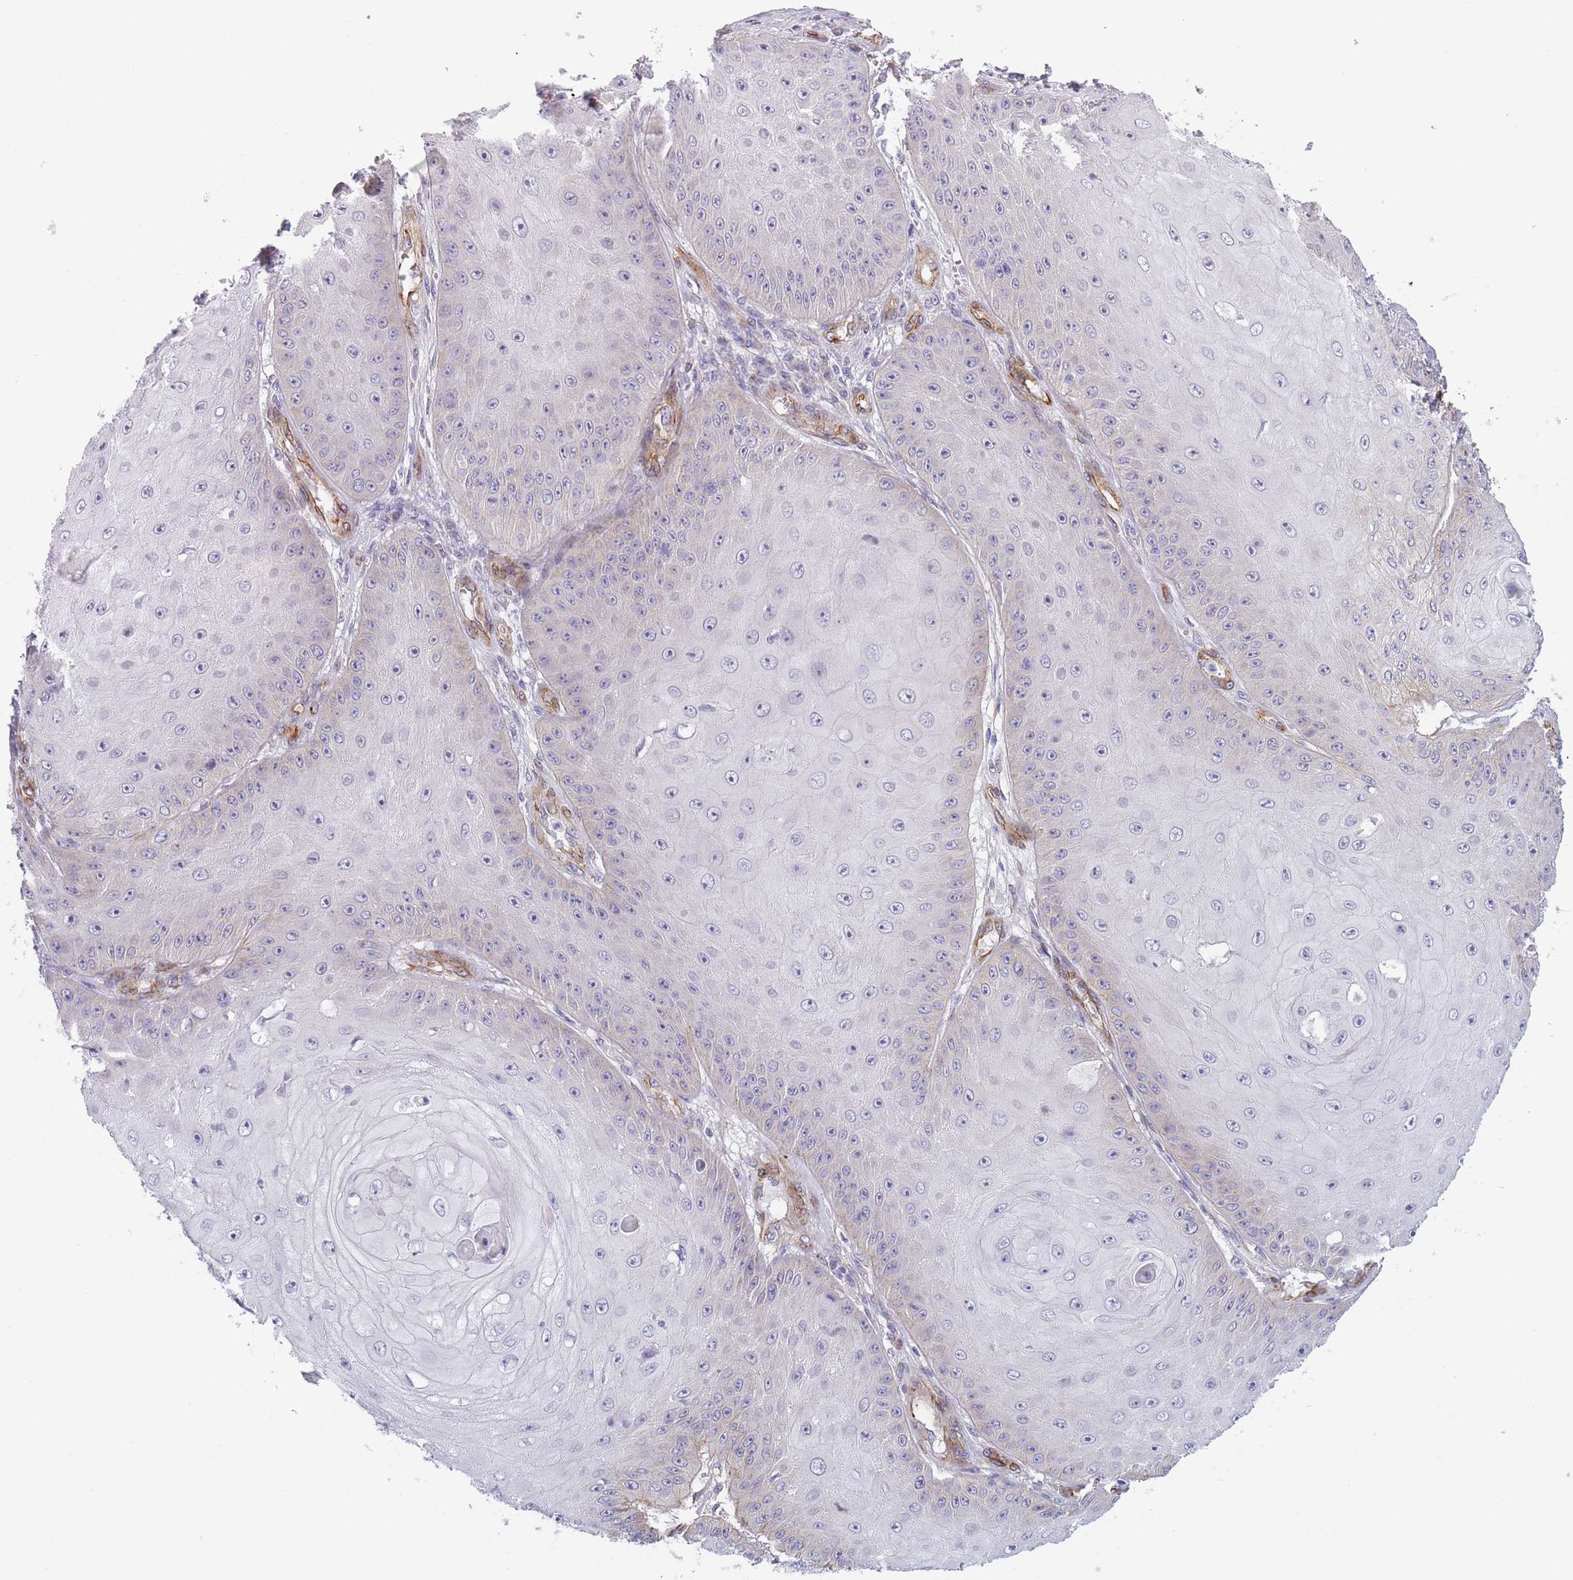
{"staining": {"intensity": "negative", "quantity": "none", "location": "none"}, "tissue": "skin cancer", "cell_type": "Tumor cells", "image_type": "cancer", "snomed": [{"axis": "morphology", "description": "Squamous cell carcinoma, NOS"}, {"axis": "topography", "description": "Skin"}], "caption": "Immunohistochemistry (IHC) micrograph of skin squamous cell carcinoma stained for a protein (brown), which displays no staining in tumor cells.", "gene": "OR6B3", "patient": {"sex": "male", "age": 70}}